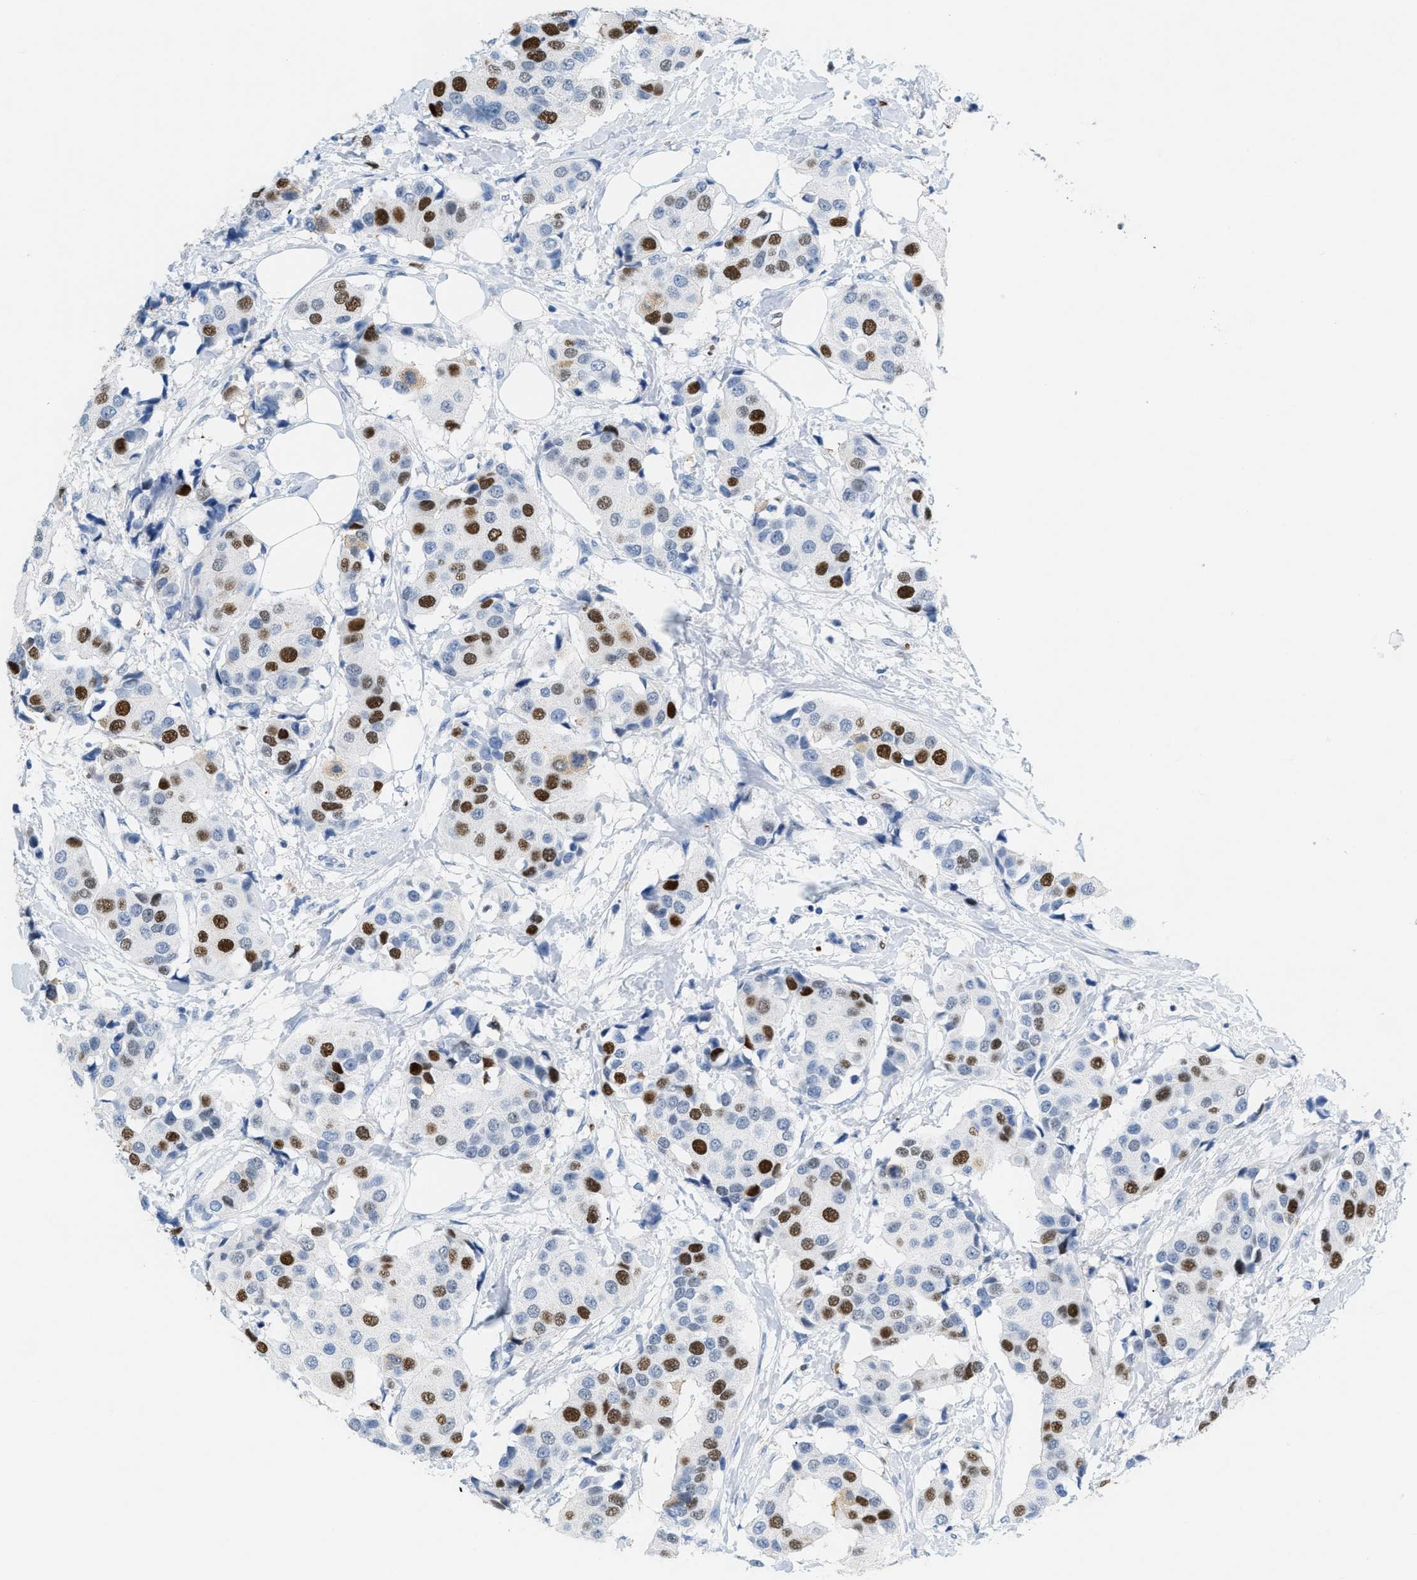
{"staining": {"intensity": "strong", "quantity": "25%-75%", "location": "nuclear"}, "tissue": "breast cancer", "cell_type": "Tumor cells", "image_type": "cancer", "snomed": [{"axis": "morphology", "description": "Normal tissue, NOS"}, {"axis": "morphology", "description": "Duct carcinoma"}, {"axis": "topography", "description": "Breast"}], "caption": "Breast cancer (invasive ductal carcinoma) stained with a brown dye reveals strong nuclear positive positivity in approximately 25%-75% of tumor cells.", "gene": "MCM7", "patient": {"sex": "female", "age": 39}}